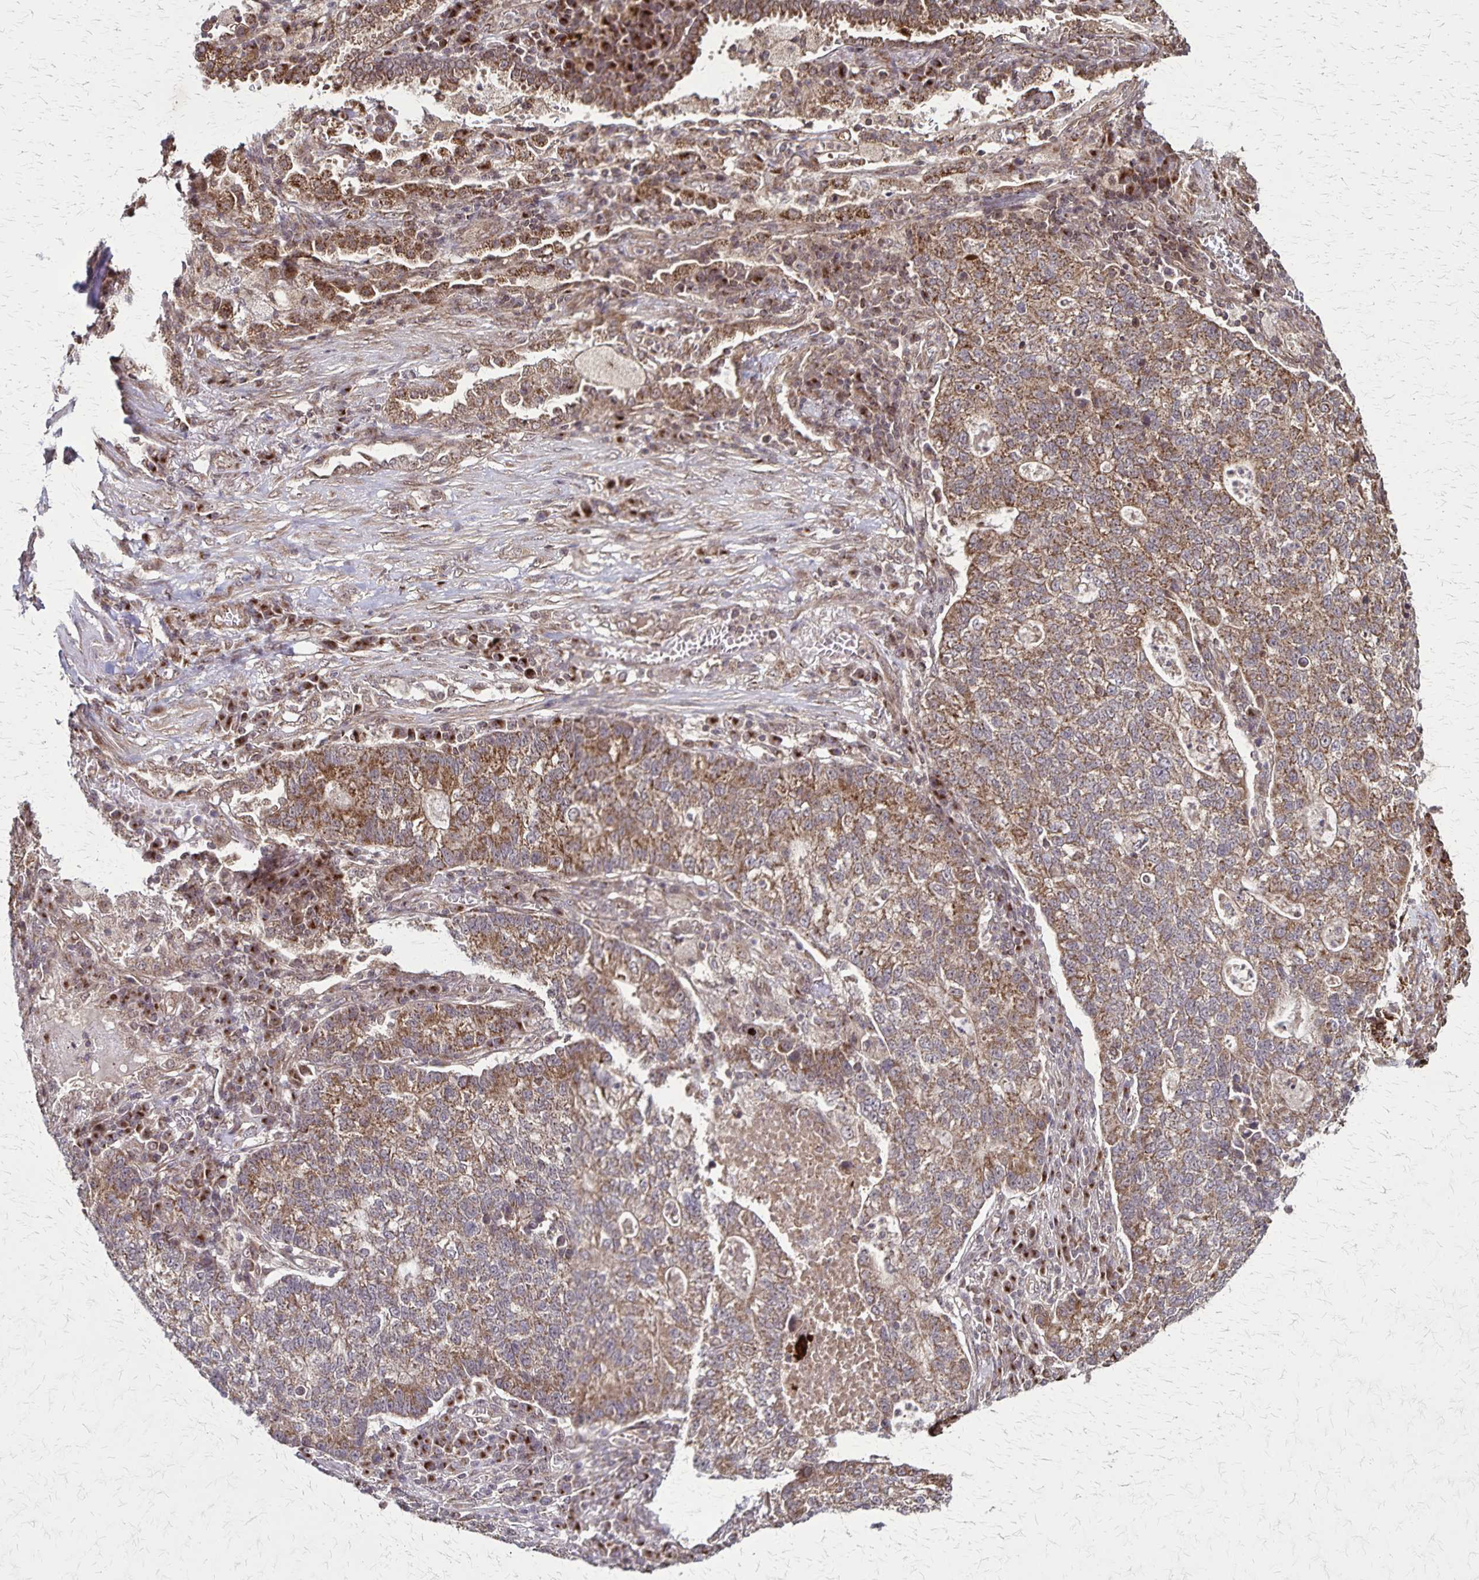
{"staining": {"intensity": "moderate", "quantity": ">75%", "location": "cytoplasmic/membranous"}, "tissue": "lung cancer", "cell_type": "Tumor cells", "image_type": "cancer", "snomed": [{"axis": "morphology", "description": "Adenocarcinoma, NOS"}, {"axis": "topography", "description": "Lung"}], "caption": "Lung cancer tissue demonstrates moderate cytoplasmic/membranous expression in about >75% of tumor cells", "gene": "NFS1", "patient": {"sex": "male", "age": 57}}